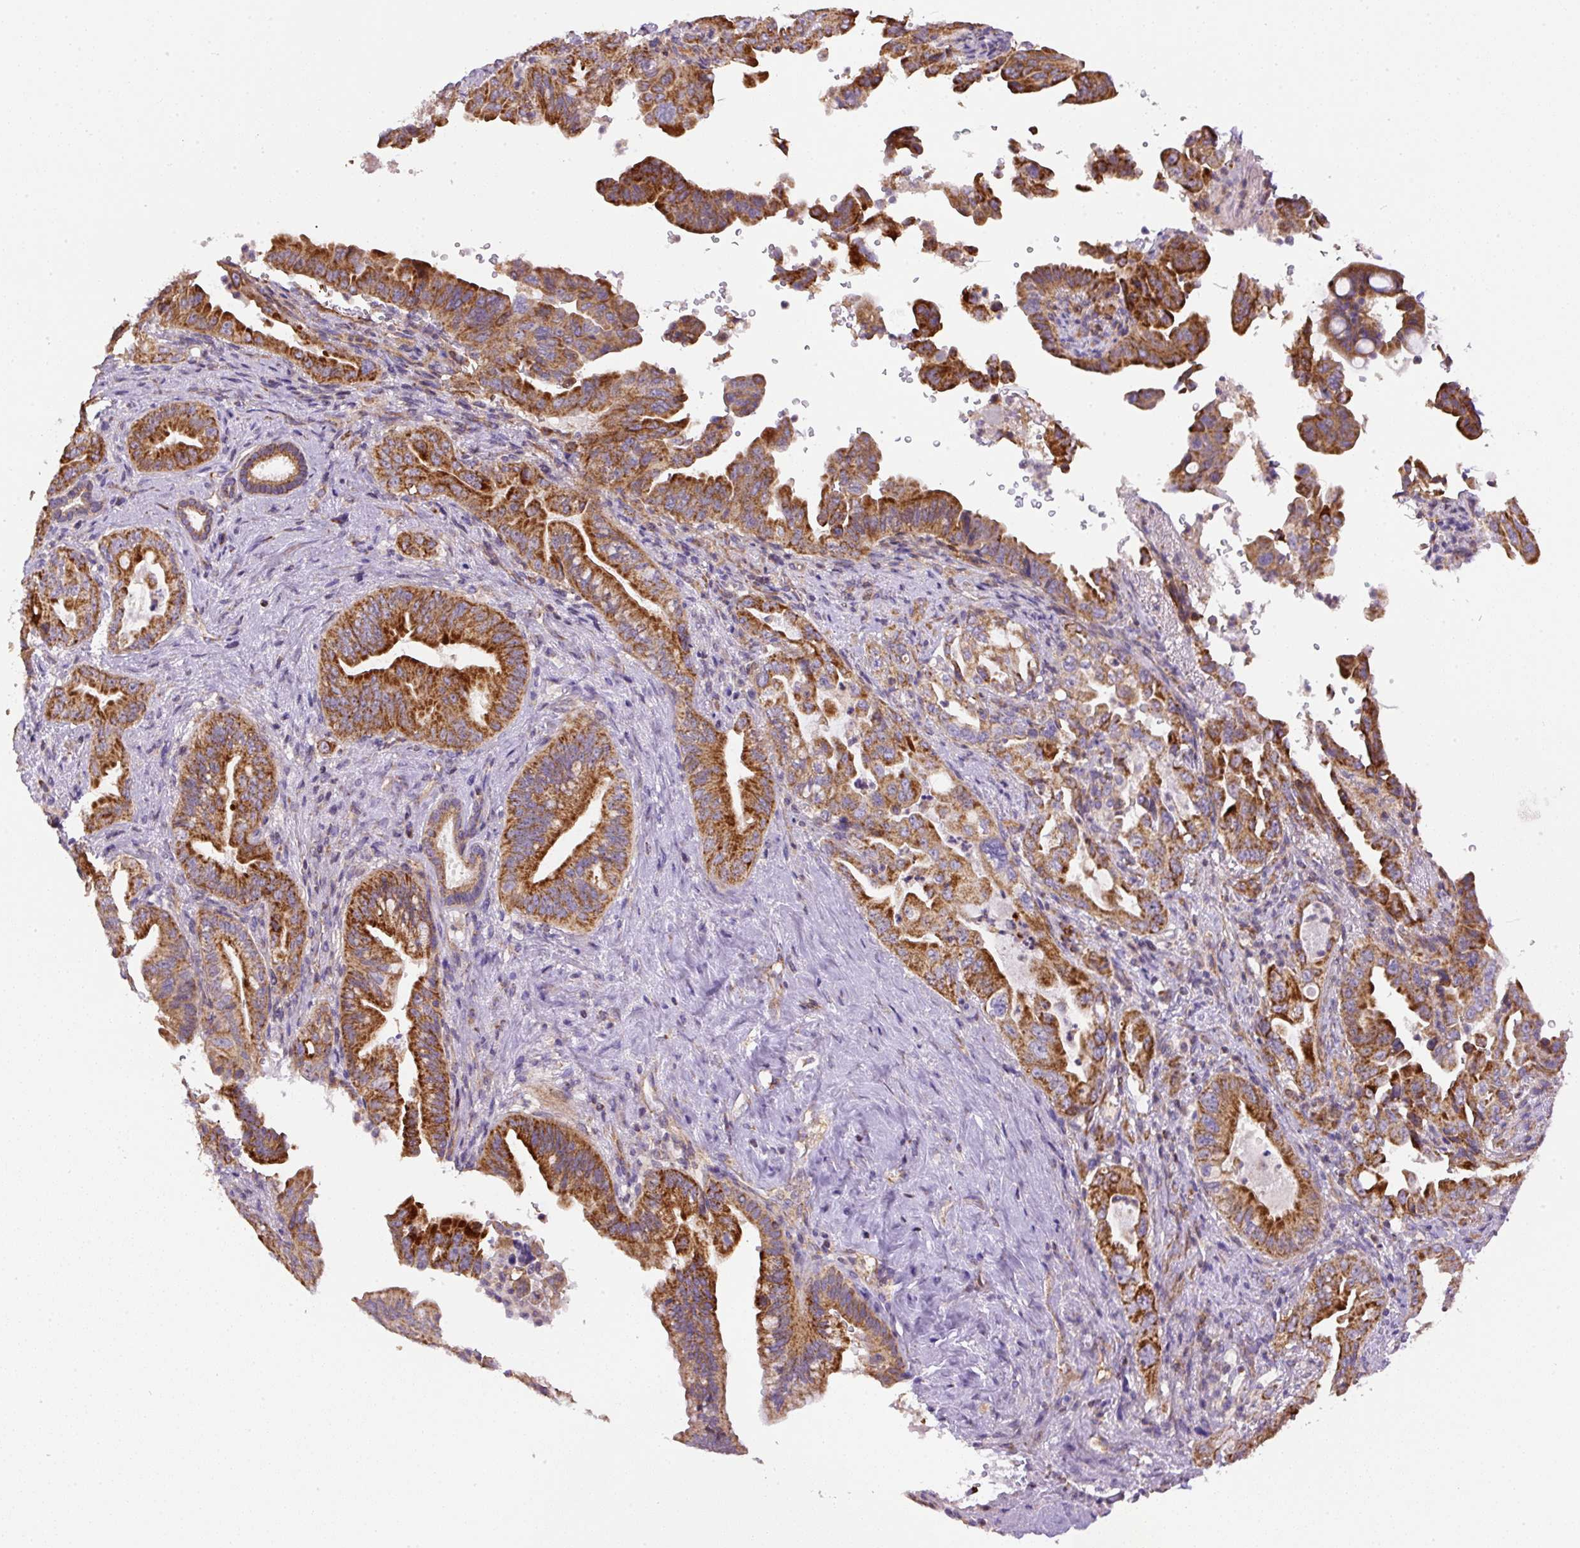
{"staining": {"intensity": "strong", "quantity": ">75%", "location": "cytoplasmic/membranous"}, "tissue": "pancreatic cancer", "cell_type": "Tumor cells", "image_type": "cancer", "snomed": [{"axis": "morphology", "description": "Adenocarcinoma, NOS"}, {"axis": "topography", "description": "Pancreas"}], "caption": "IHC photomicrograph of pancreatic adenocarcinoma stained for a protein (brown), which demonstrates high levels of strong cytoplasmic/membranous expression in approximately >75% of tumor cells.", "gene": "NDUFAF2", "patient": {"sex": "male", "age": 70}}